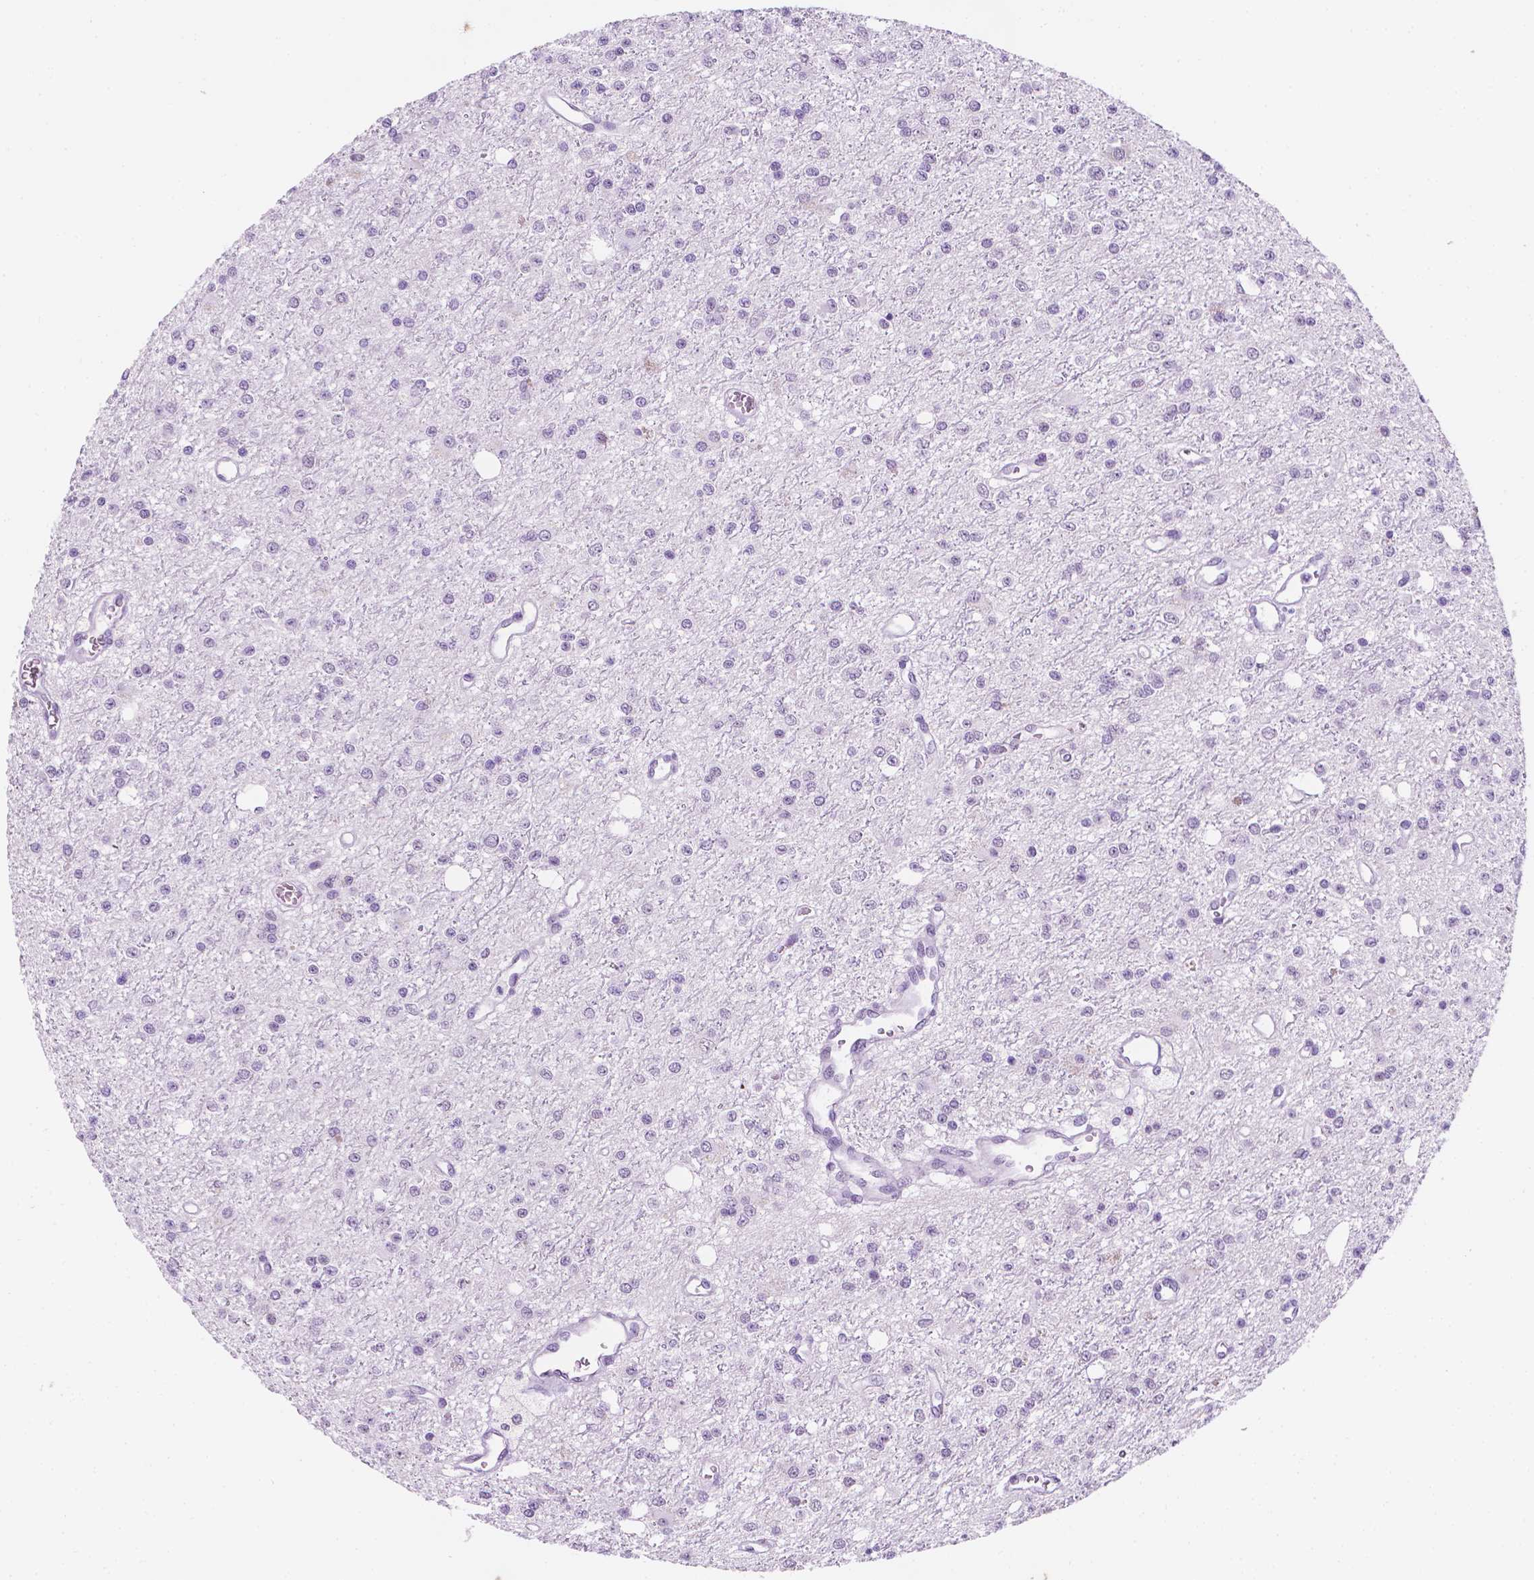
{"staining": {"intensity": "negative", "quantity": "none", "location": "none"}, "tissue": "glioma", "cell_type": "Tumor cells", "image_type": "cancer", "snomed": [{"axis": "morphology", "description": "Glioma, malignant, Low grade"}, {"axis": "topography", "description": "Brain"}], "caption": "Malignant glioma (low-grade) was stained to show a protein in brown. There is no significant expression in tumor cells.", "gene": "PPL", "patient": {"sex": "female", "age": 45}}